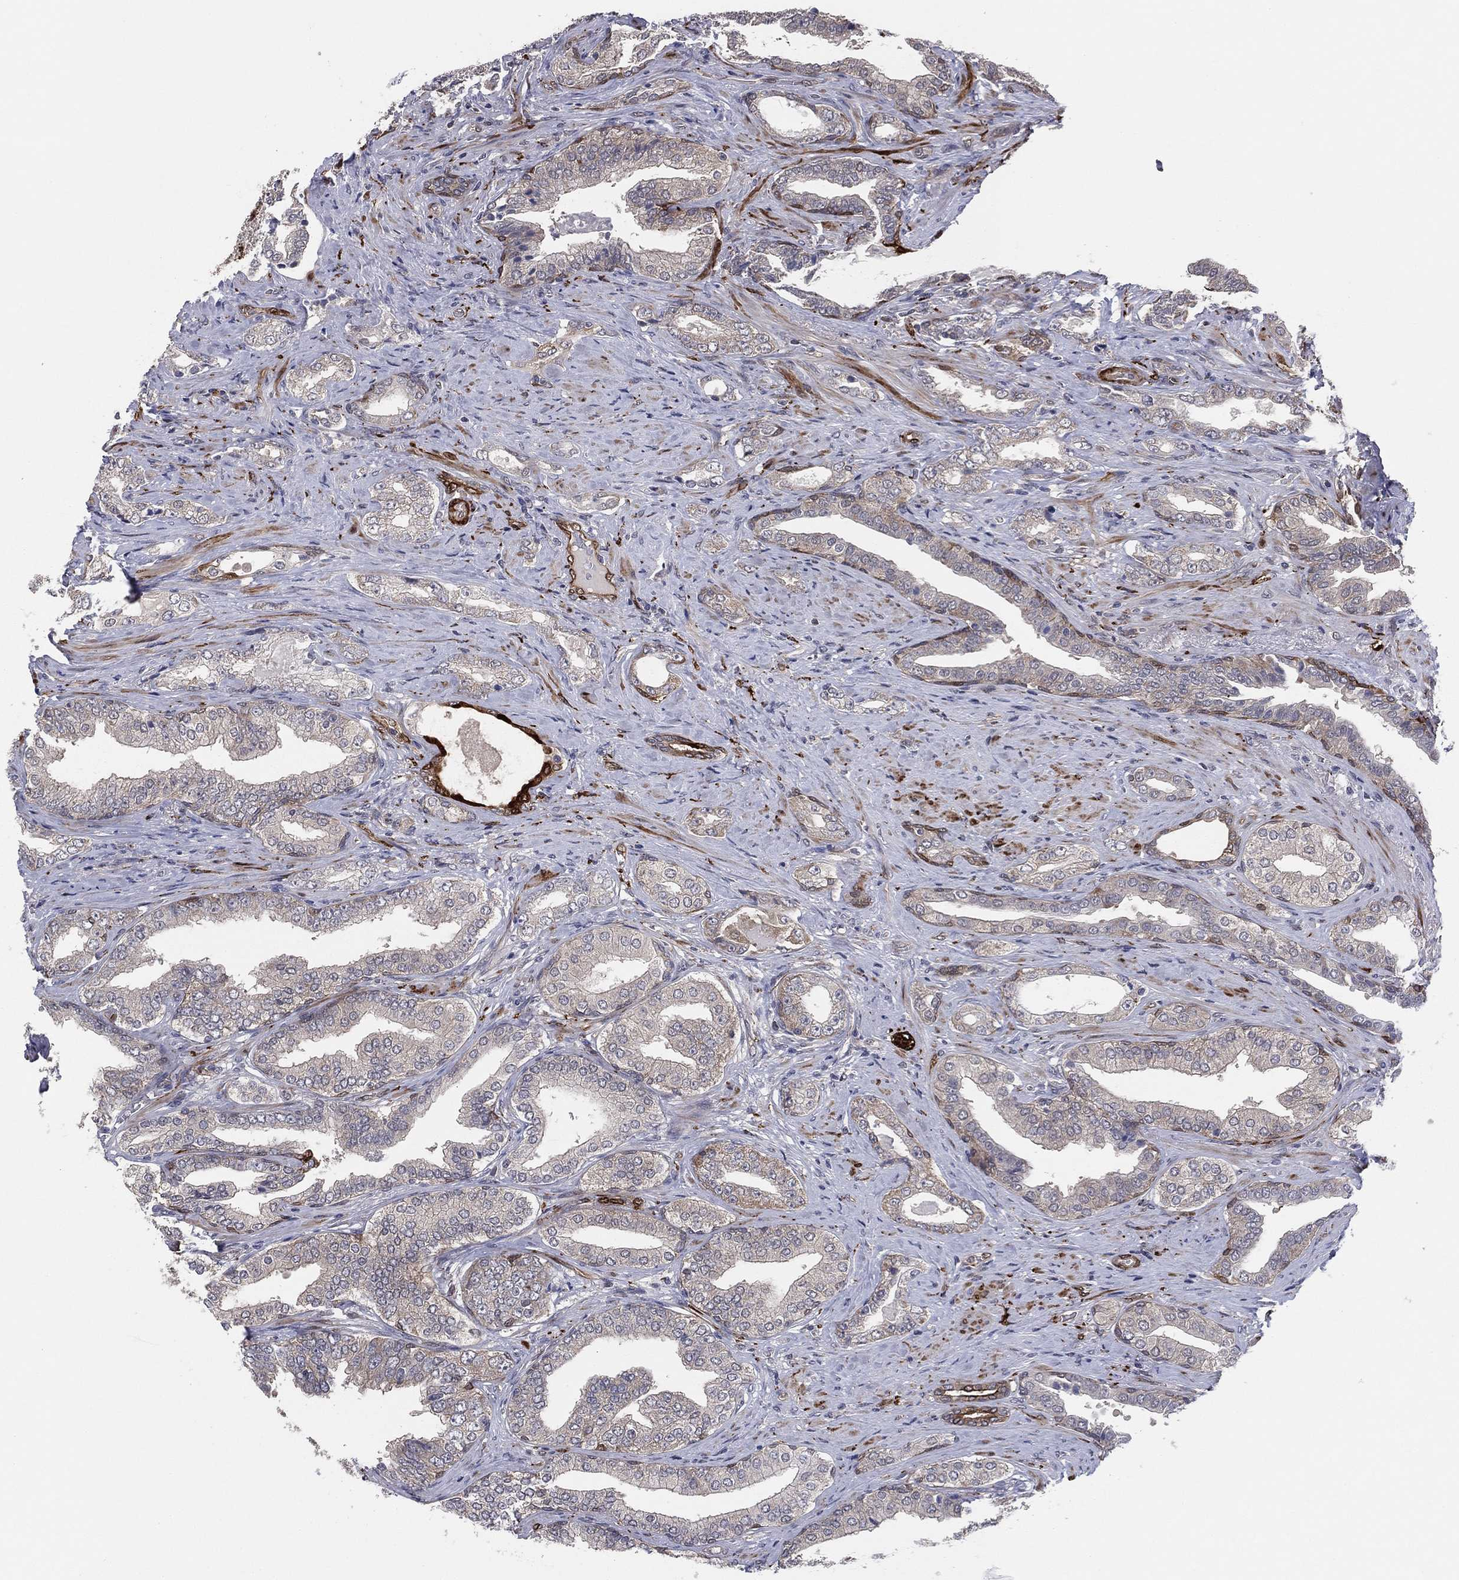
{"staining": {"intensity": "moderate", "quantity": "<25%", "location": "cytoplasmic/membranous"}, "tissue": "prostate cancer", "cell_type": "Tumor cells", "image_type": "cancer", "snomed": [{"axis": "morphology", "description": "Adenocarcinoma, Low grade"}, {"axis": "topography", "description": "Prostate and seminal vesicle, NOS"}], "caption": "An image showing moderate cytoplasmic/membranous staining in about <25% of tumor cells in prostate cancer (adenocarcinoma (low-grade)), as visualized by brown immunohistochemical staining.", "gene": "SNCG", "patient": {"sex": "male", "age": 61}}